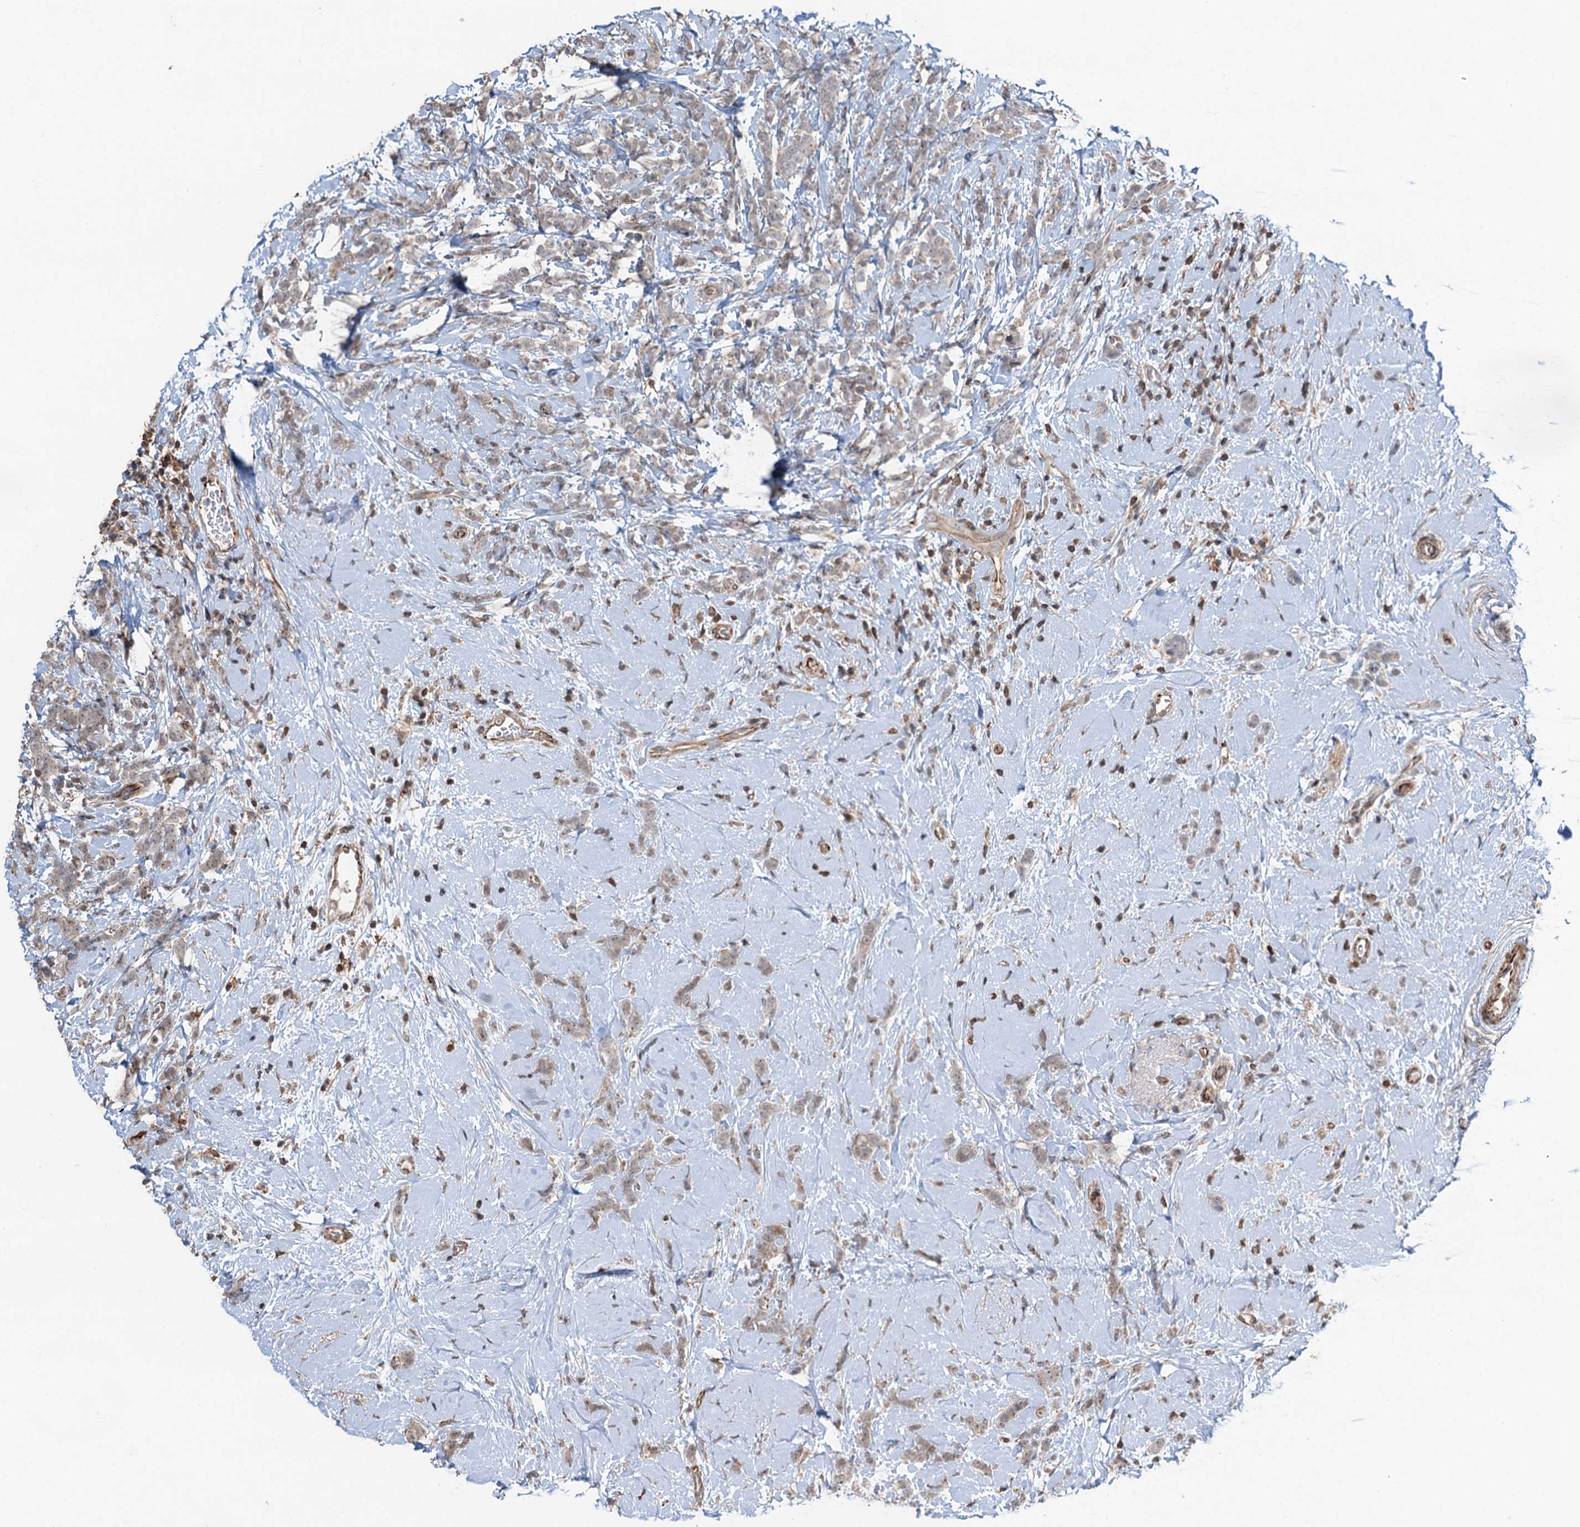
{"staining": {"intensity": "weak", "quantity": "<25%", "location": "cytoplasmic/membranous,nuclear"}, "tissue": "breast cancer", "cell_type": "Tumor cells", "image_type": "cancer", "snomed": [{"axis": "morphology", "description": "Lobular carcinoma"}, {"axis": "topography", "description": "Breast"}], "caption": "Breast cancer (lobular carcinoma) was stained to show a protein in brown. There is no significant staining in tumor cells.", "gene": "TMA16", "patient": {"sex": "female", "age": 58}}